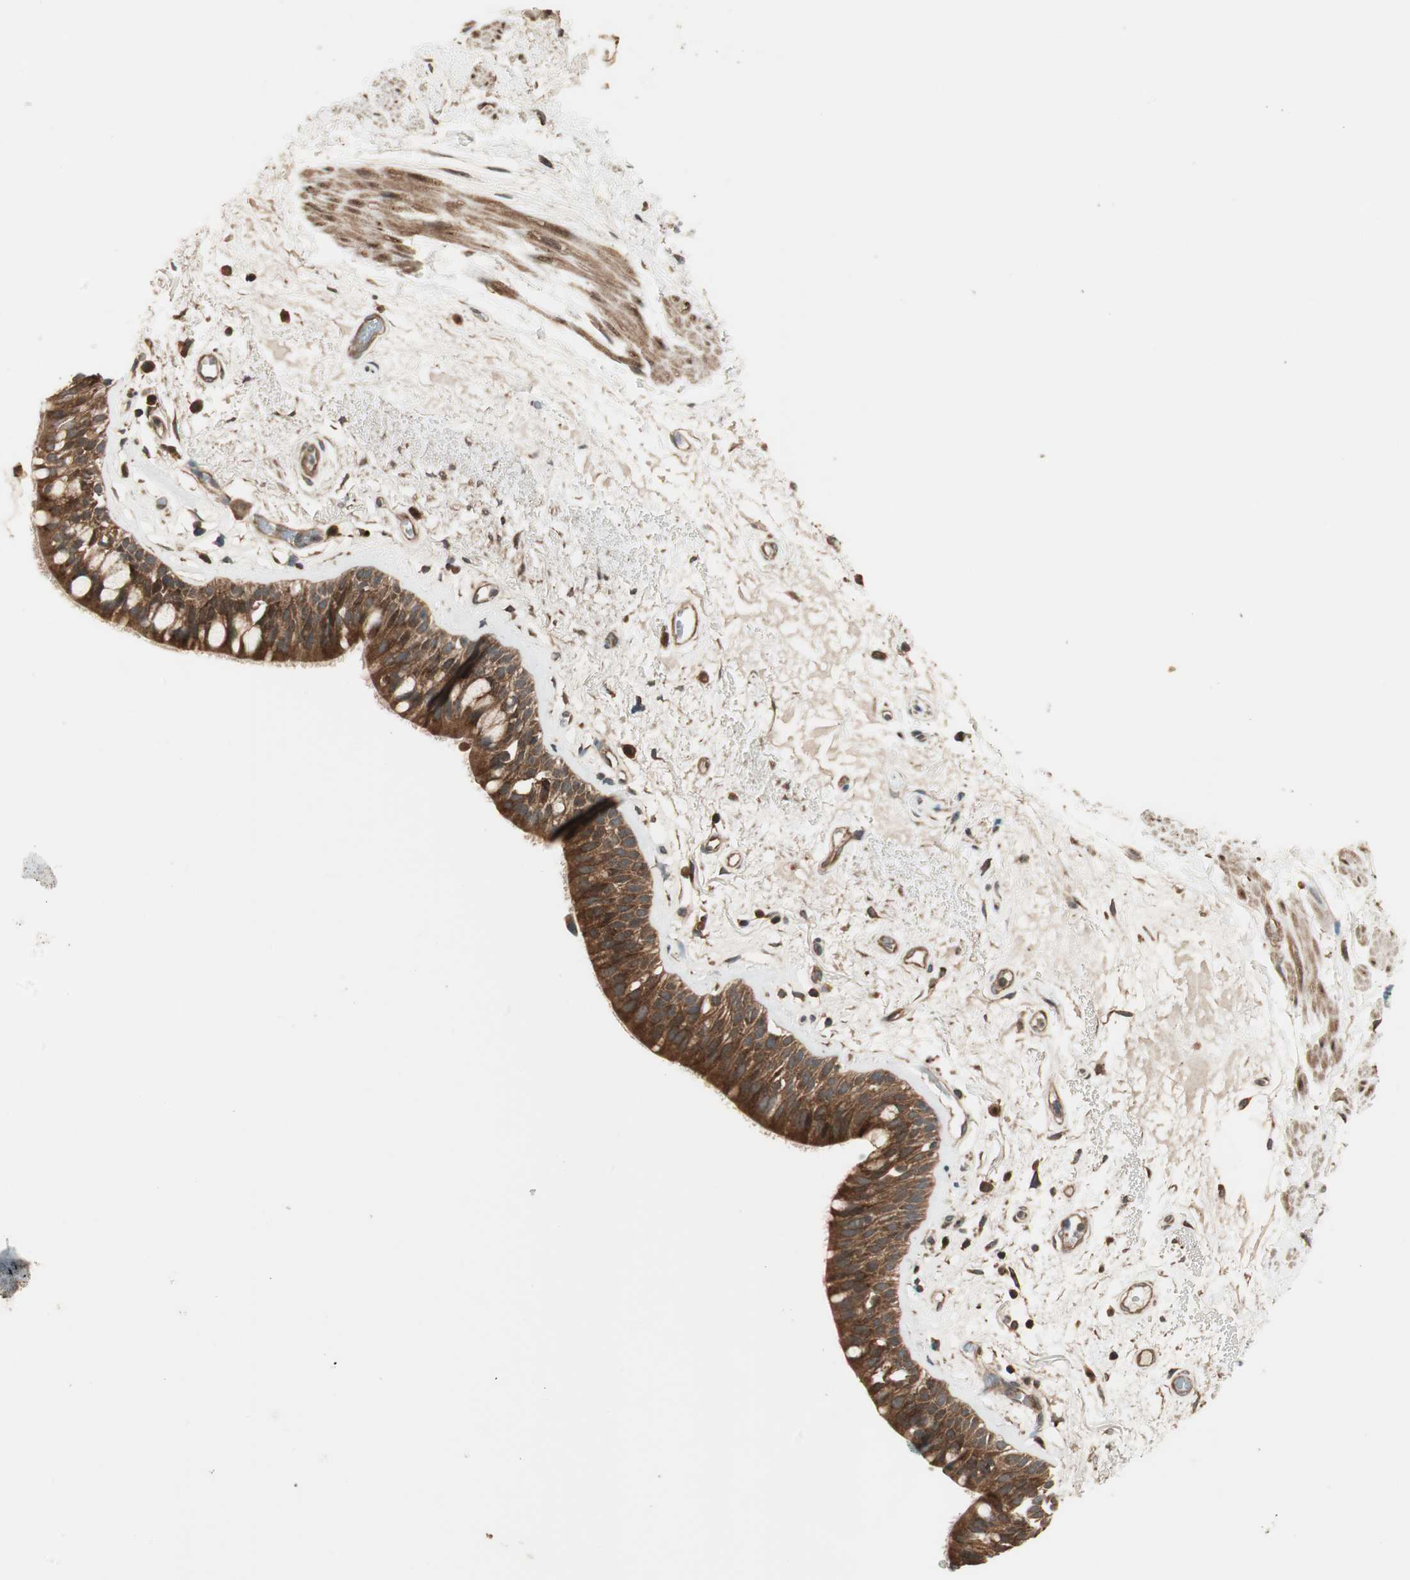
{"staining": {"intensity": "strong", "quantity": ">75%", "location": "cytoplasmic/membranous"}, "tissue": "bronchus", "cell_type": "Respiratory epithelial cells", "image_type": "normal", "snomed": [{"axis": "morphology", "description": "Normal tissue, NOS"}, {"axis": "topography", "description": "Bronchus"}], "caption": "The photomicrograph shows immunohistochemical staining of normal bronchus. There is strong cytoplasmic/membranous expression is seen in approximately >75% of respiratory epithelial cells.", "gene": "CNOT4", "patient": {"sex": "male", "age": 66}}